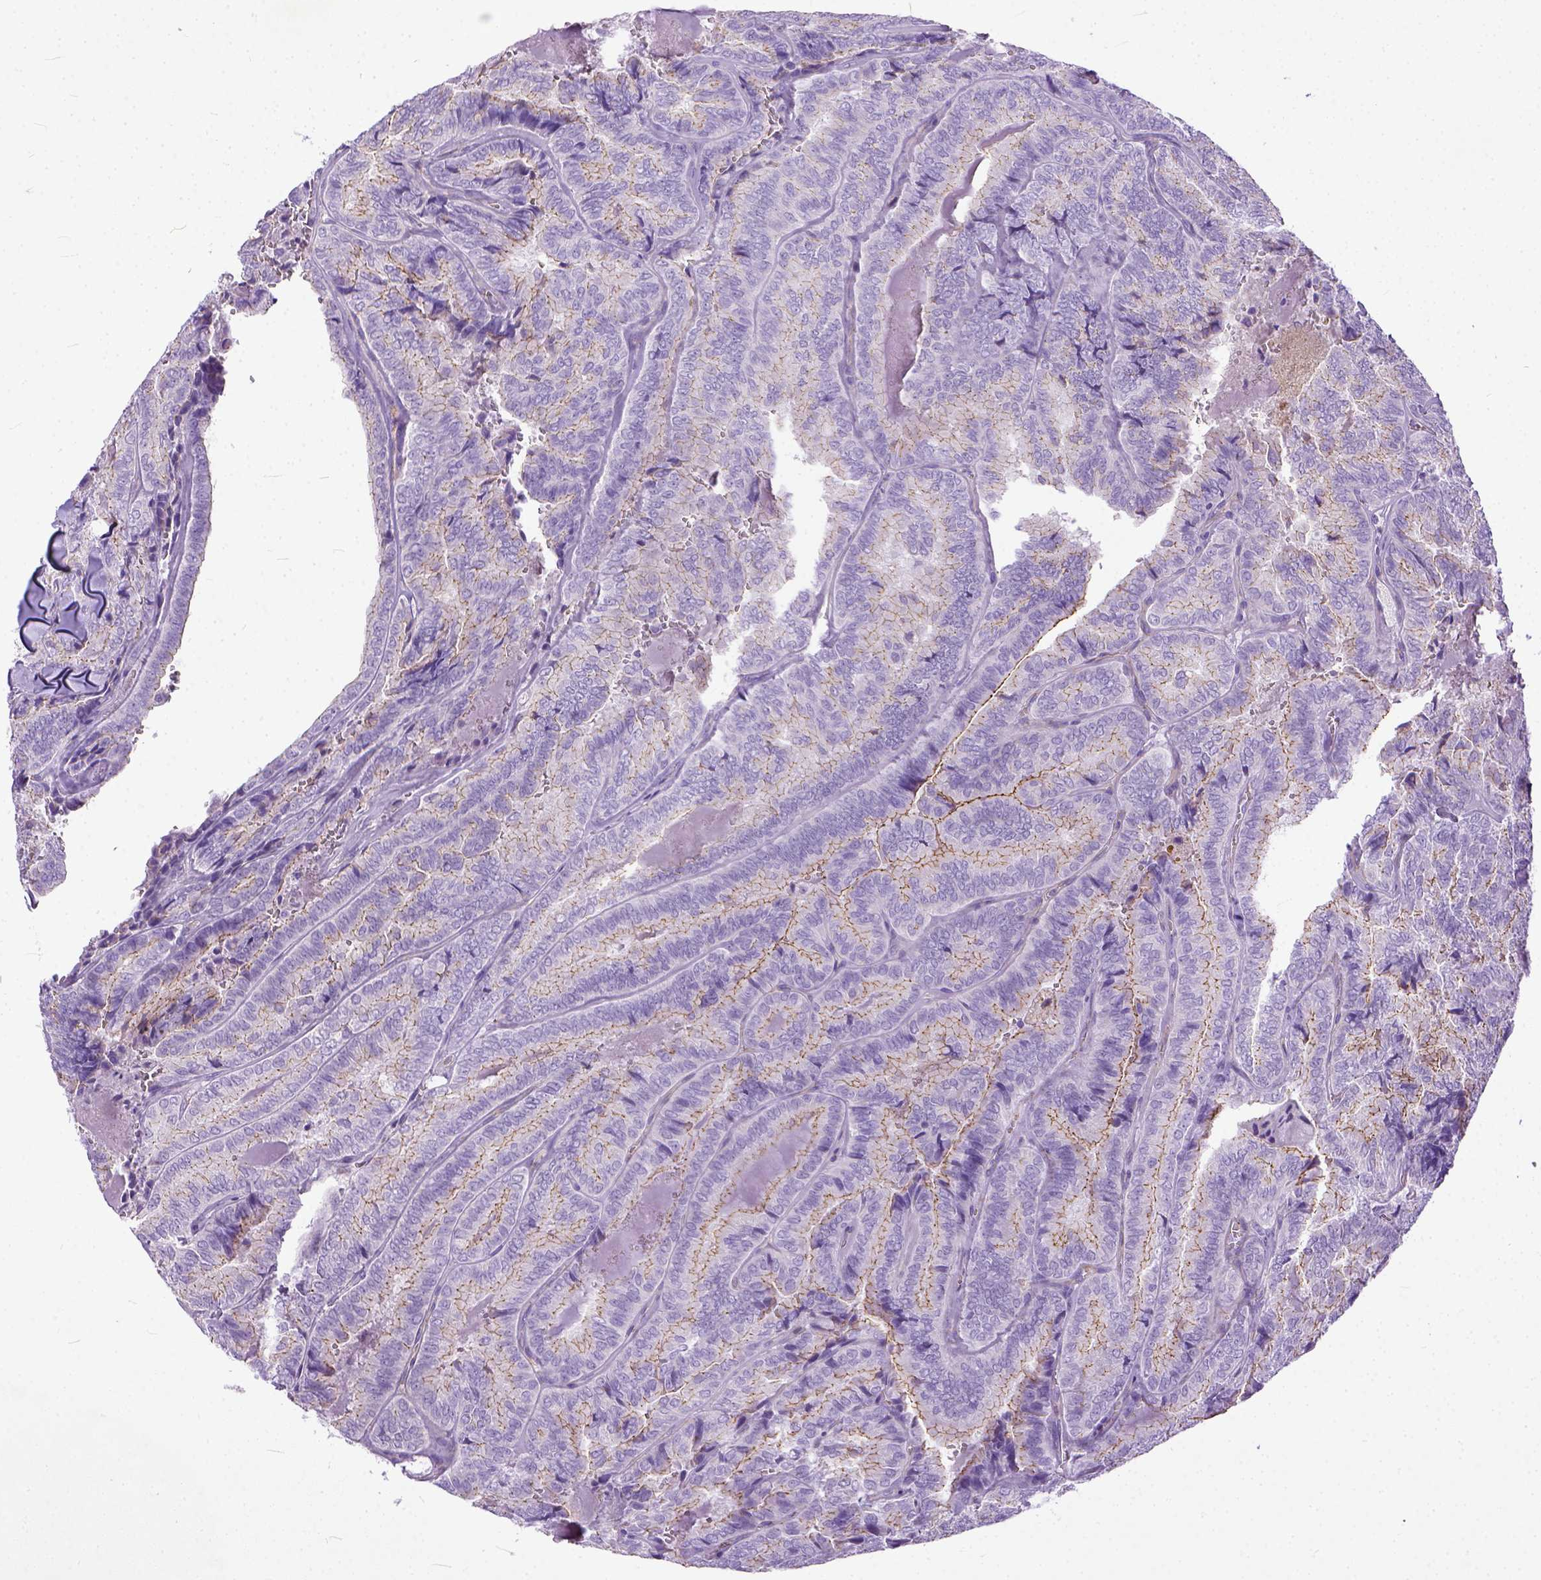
{"staining": {"intensity": "moderate", "quantity": "25%-75%", "location": "cytoplasmic/membranous"}, "tissue": "thyroid cancer", "cell_type": "Tumor cells", "image_type": "cancer", "snomed": [{"axis": "morphology", "description": "Papillary adenocarcinoma, NOS"}, {"axis": "topography", "description": "Thyroid gland"}], "caption": "Moderate cytoplasmic/membranous expression is present in about 25%-75% of tumor cells in thyroid cancer (papillary adenocarcinoma).", "gene": "ADGRF1", "patient": {"sex": "female", "age": 75}}